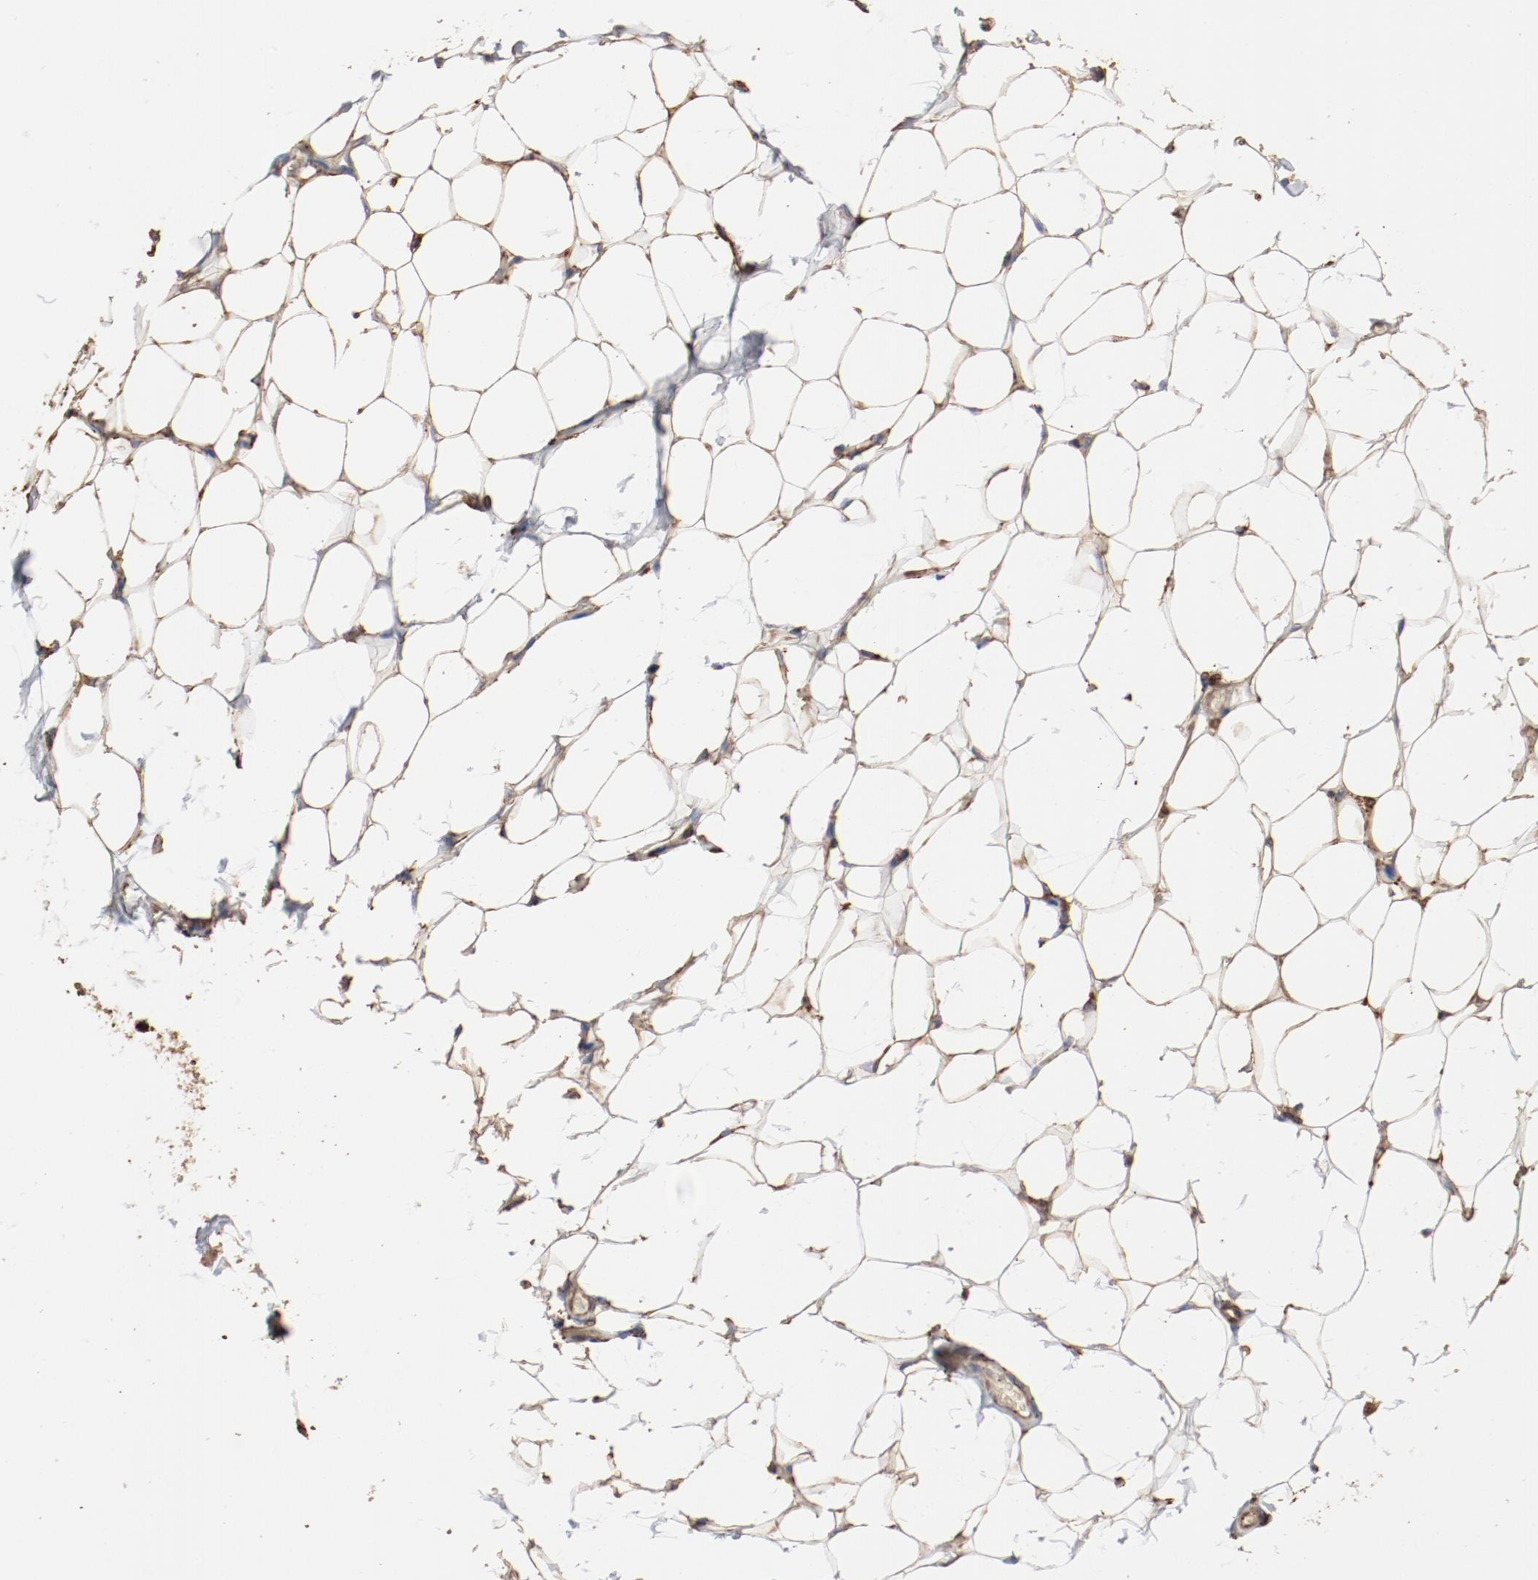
{"staining": {"intensity": "moderate", "quantity": ">75%", "location": "cytoplasmic/membranous"}, "tissue": "adipose tissue", "cell_type": "Adipocytes", "image_type": "normal", "snomed": [{"axis": "morphology", "description": "Normal tissue, NOS"}, {"axis": "topography", "description": "Soft tissue"}], "caption": "Protein analysis of normal adipose tissue demonstrates moderate cytoplasmic/membranous expression in approximately >75% of adipocytes. The protein of interest is stained brown, and the nuclei are stained in blue (DAB (3,3'-diaminobenzidine) IHC with brightfield microscopy, high magnification).", "gene": "PDIA3", "patient": {"sex": "male", "age": 26}}